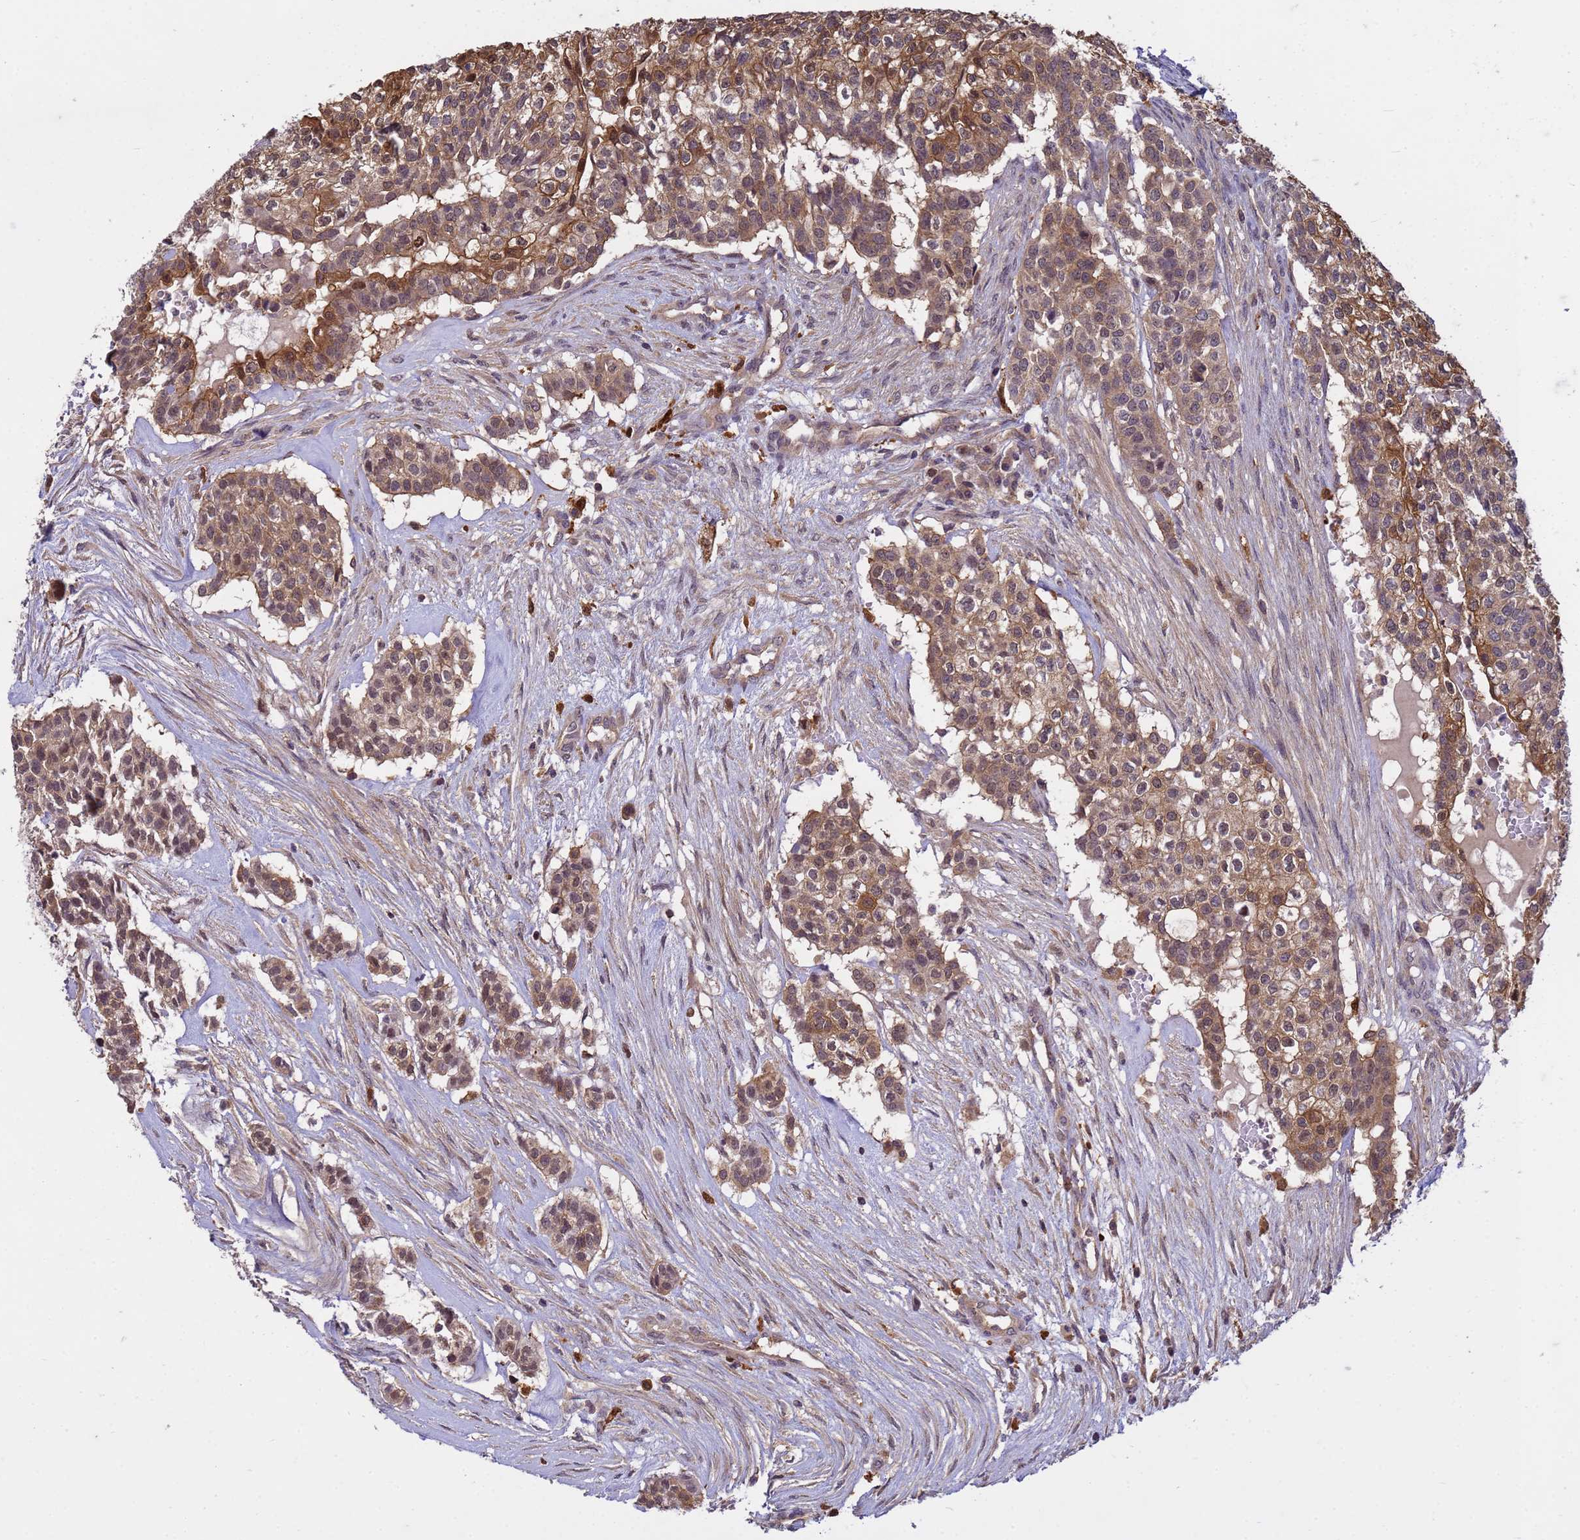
{"staining": {"intensity": "moderate", "quantity": ">75%", "location": "cytoplasmic/membranous,nuclear"}, "tissue": "head and neck cancer", "cell_type": "Tumor cells", "image_type": "cancer", "snomed": [{"axis": "morphology", "description": "Adenocarcinoma, NOS"}, {"axis": "topography", "description": "Head-Neck"}], "caption": "Tumor cells exhibit medium levels of moderate cytoplasmic/membranous and nuclear staining in about >75% of cells in head and neck adenocarcinoma.", "gene": "NPEPPS", "patient": {"sex": "male", "age": 81}}